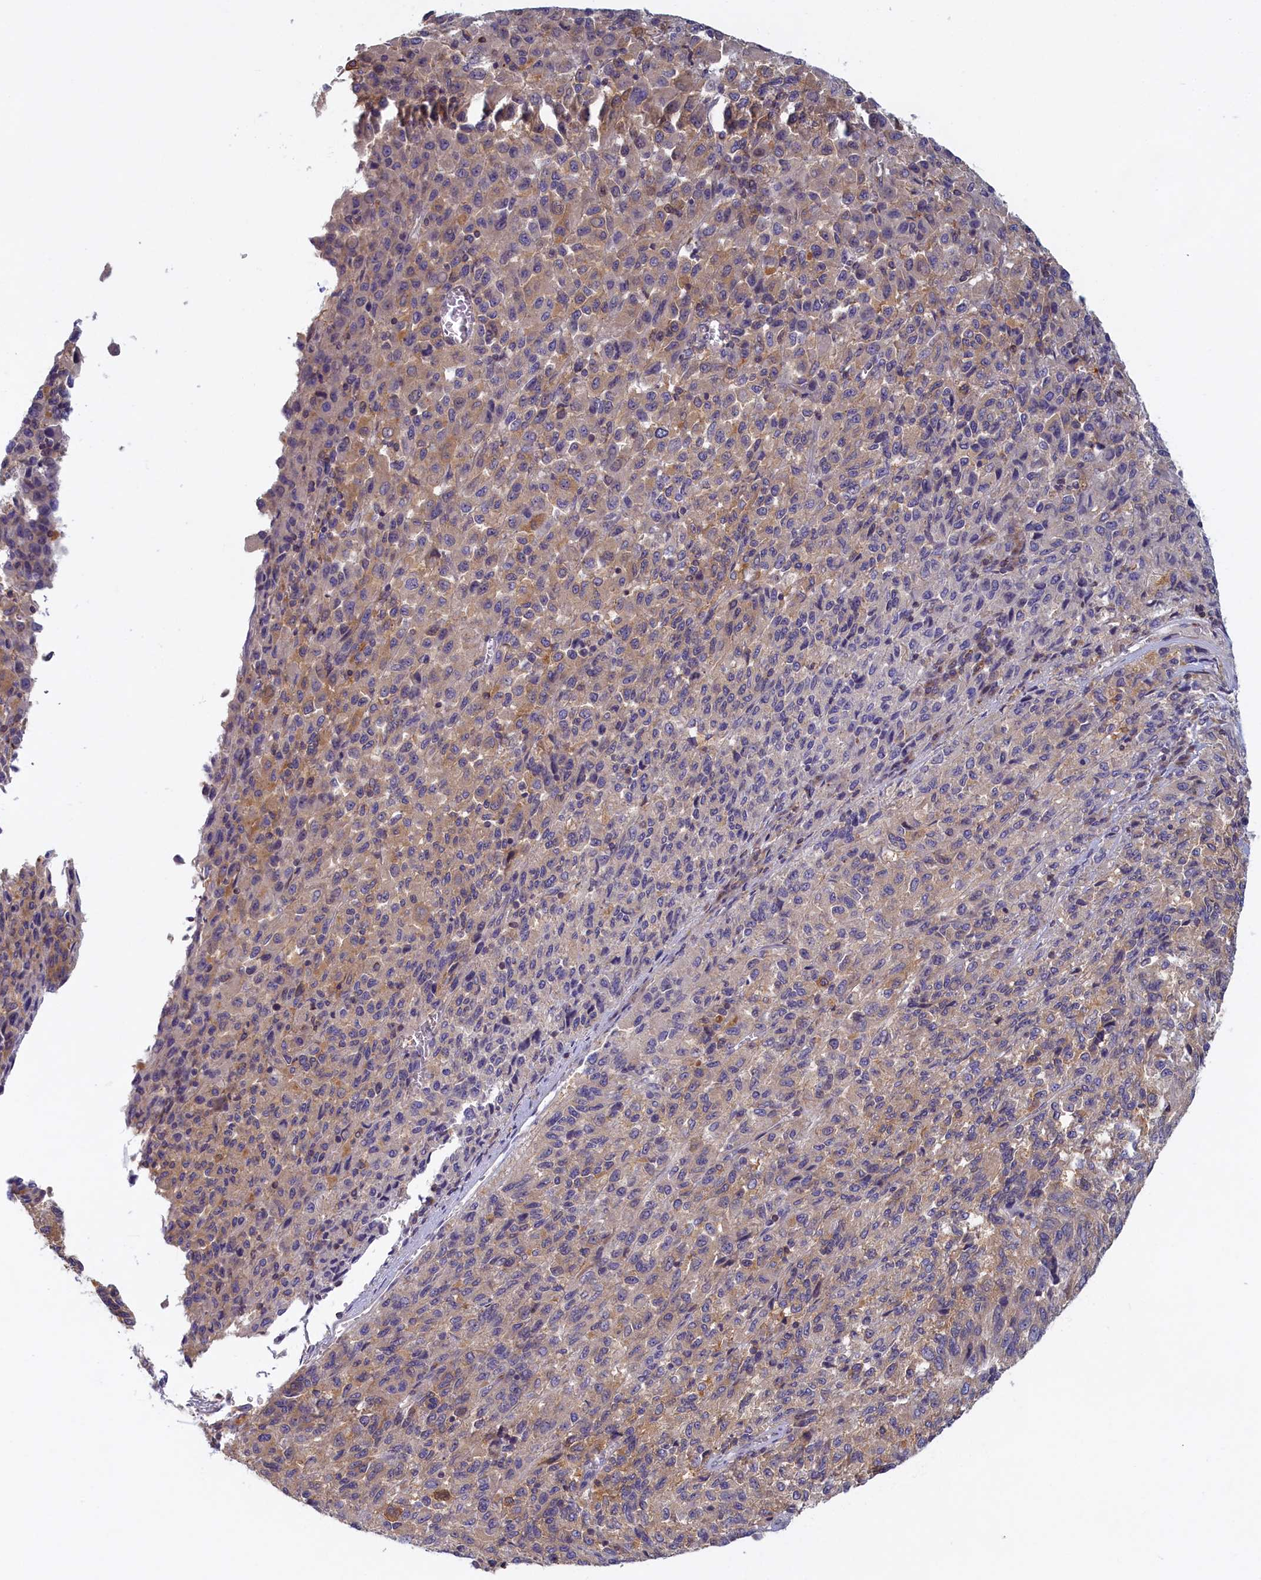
{"staining": {"intensity": "weak", "quantity": "25%-75%", "location": "cytoplasmic/membranous"}, "tissue": "melanoma", "cell_type": "Tumor cells", "image_type": "cancer", "snomed": [{"axis": "morphology", "description": "Malignant melanoma, Metastatic site"}, {"axis": "topography", "description": "Lung"}], "caption": "Malignant melanoma (metastatic site) stained with a brown dye exhibits weak cytoplasmic/membranous positive expression in about 25%-75% of tumor cells.", "gene": "NOL10", "patient": {"sex": "male", "age": 64}}